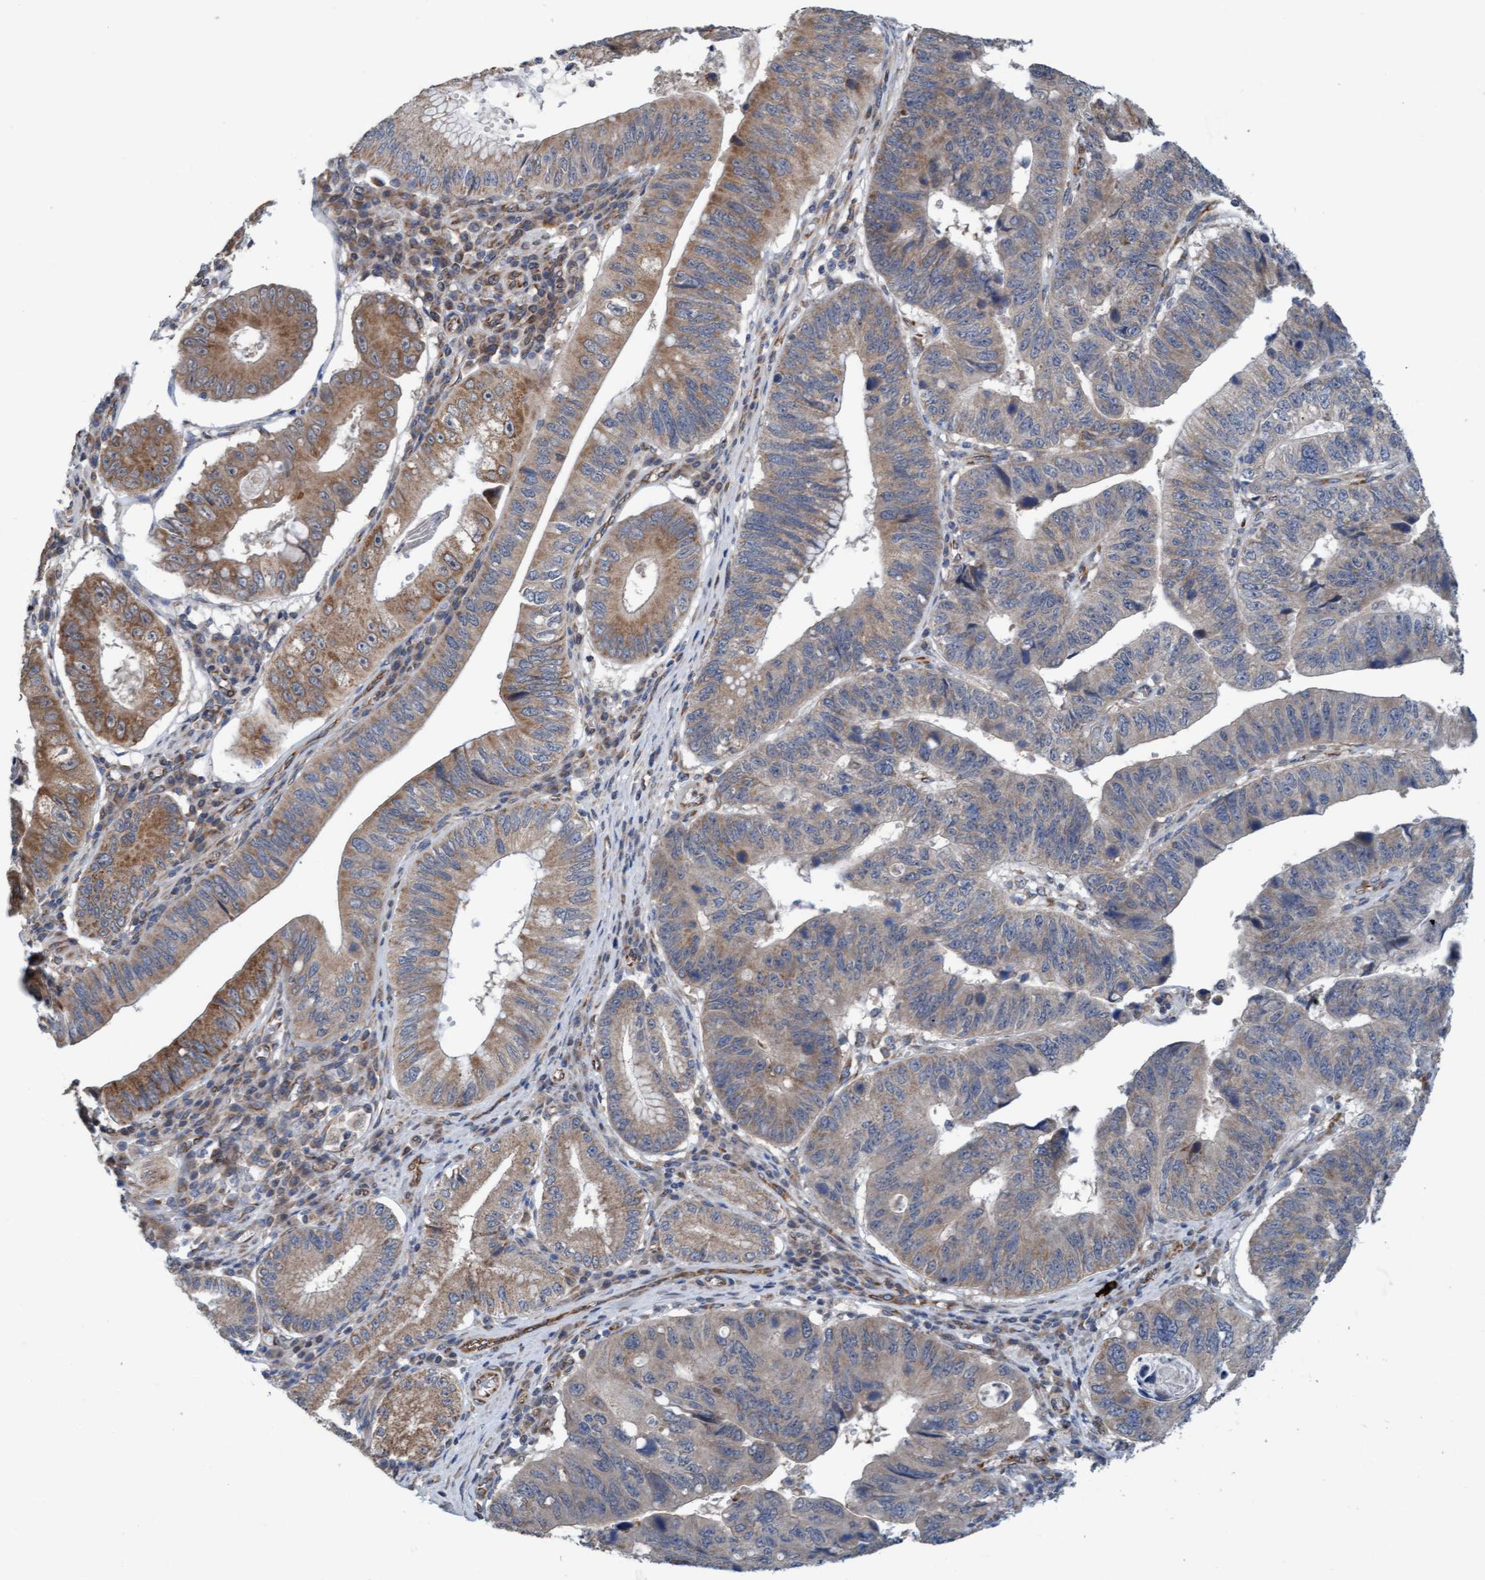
{"staining": {"intensity": "moderate", "quantity": ">75%", "location": "cytoplasmic/membranous"}, "tissue": "stomach cancer", "cell_type": "Tumor cells", "image_type": "cancer", "snomed": [{"axis": "morphology", "description": "Adenocarcinoma, NOS"}, {"axis": "topography", "description": "Stomach"}], "caption": "Protein expression analysis of human stomach adenocarcinoma reveals moderate cytoplasmic/membranous staining in approximately >75% of tumor cells.", "gene": "ZNF566", "patient": {"sex": "male", "age": 59}}